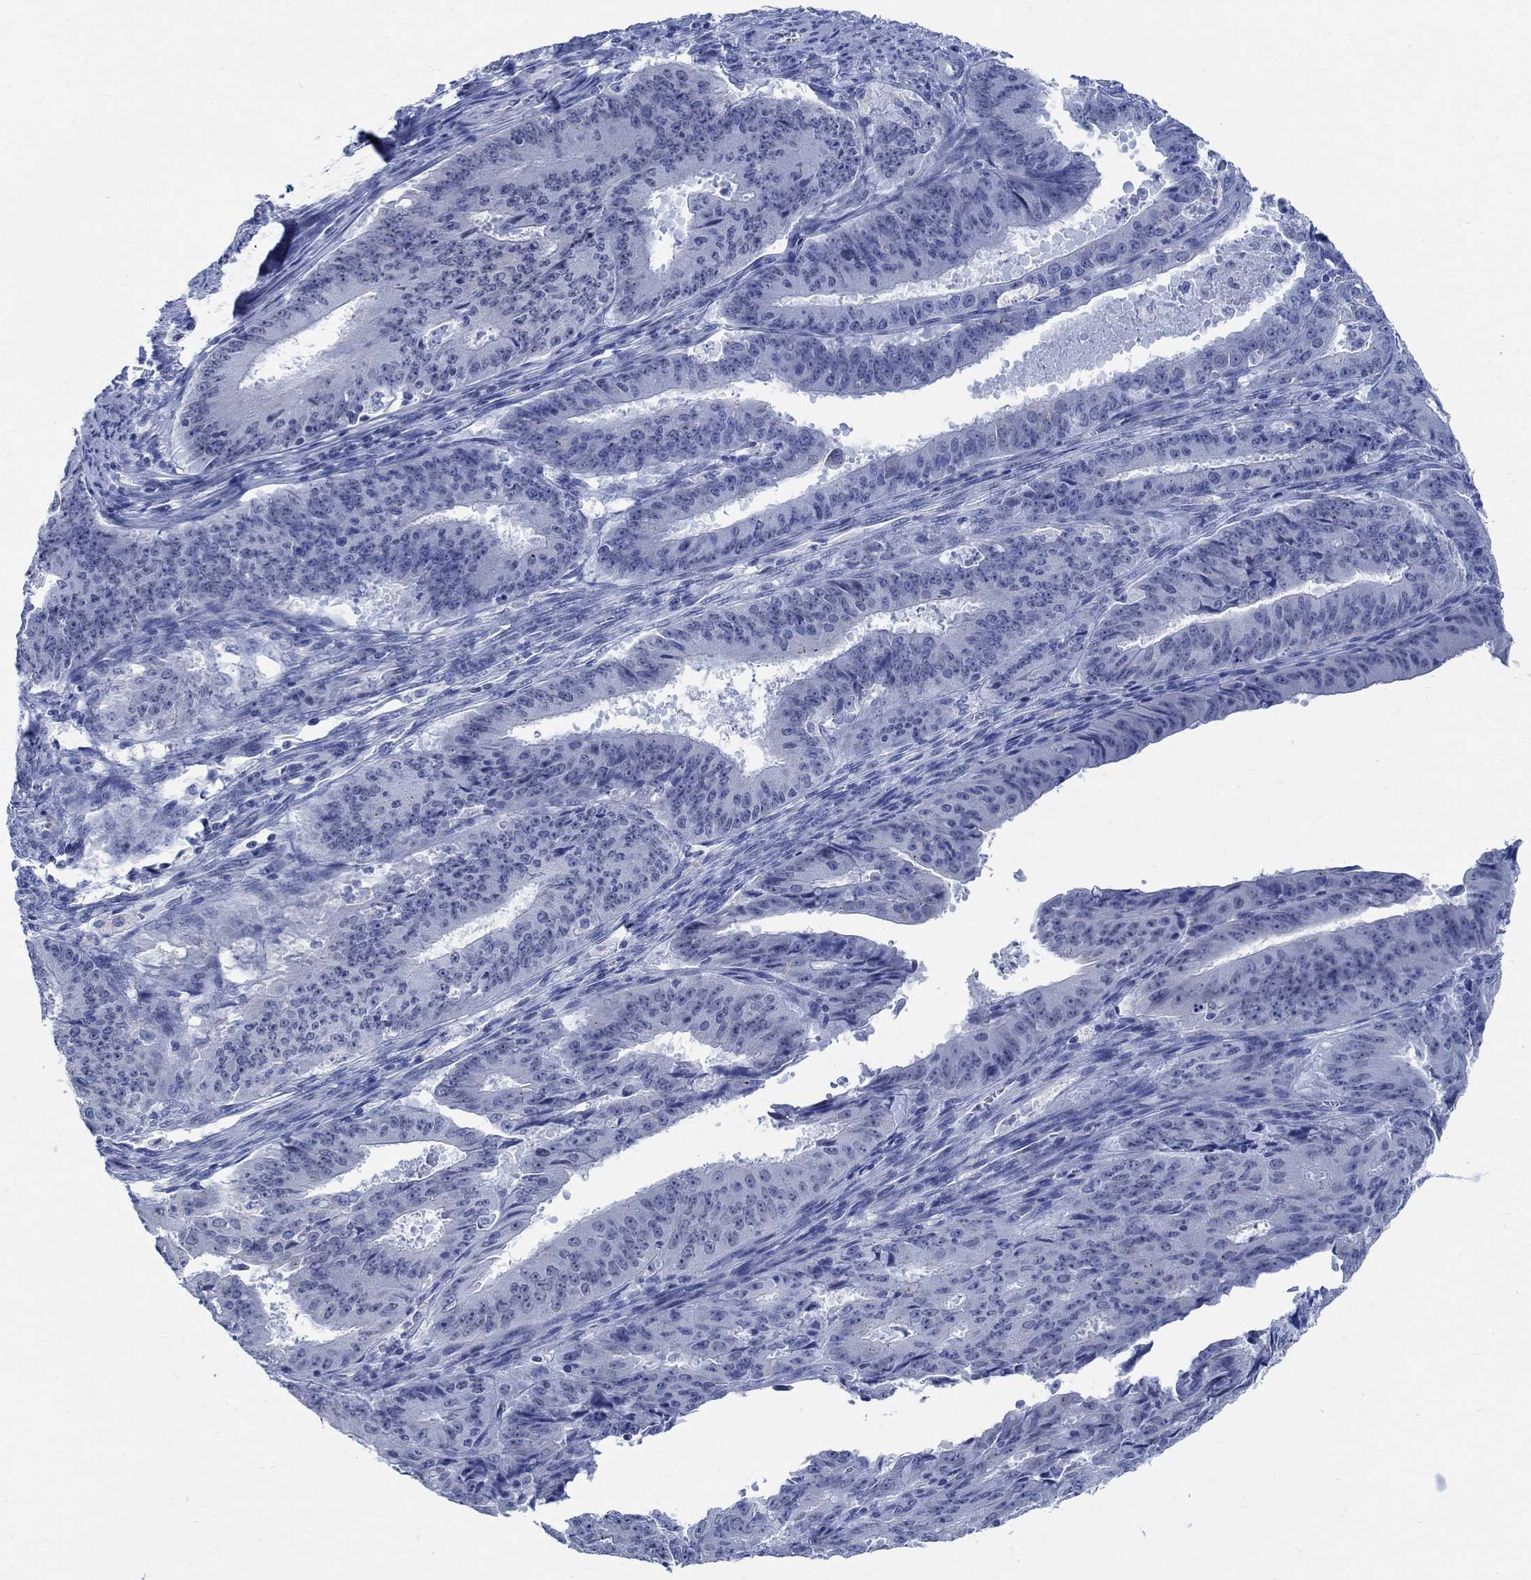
{"staining": {"intensity": "negative", "quantity": "none", "location": "none"}, "tissue": "ovarian cancer", "cell_type": "Tumor cells", "image_type": "cancer", "snomed": [{"axis": "morphology", "description": "Carcinoma, endometroid"}, {"axis": "topography", "description": "Ovary"}], "caption": "High magnification brightfield microscopy of ovarian cancer (endometroid carcinoma) stained with DAB (brown) and counterstained with hematoxylin (blue): tumor cells show no significant staining. Nuclei are stained in blue.", "gene": "CAMK2N1", "patient": {"sex": "female", "age": 42}}